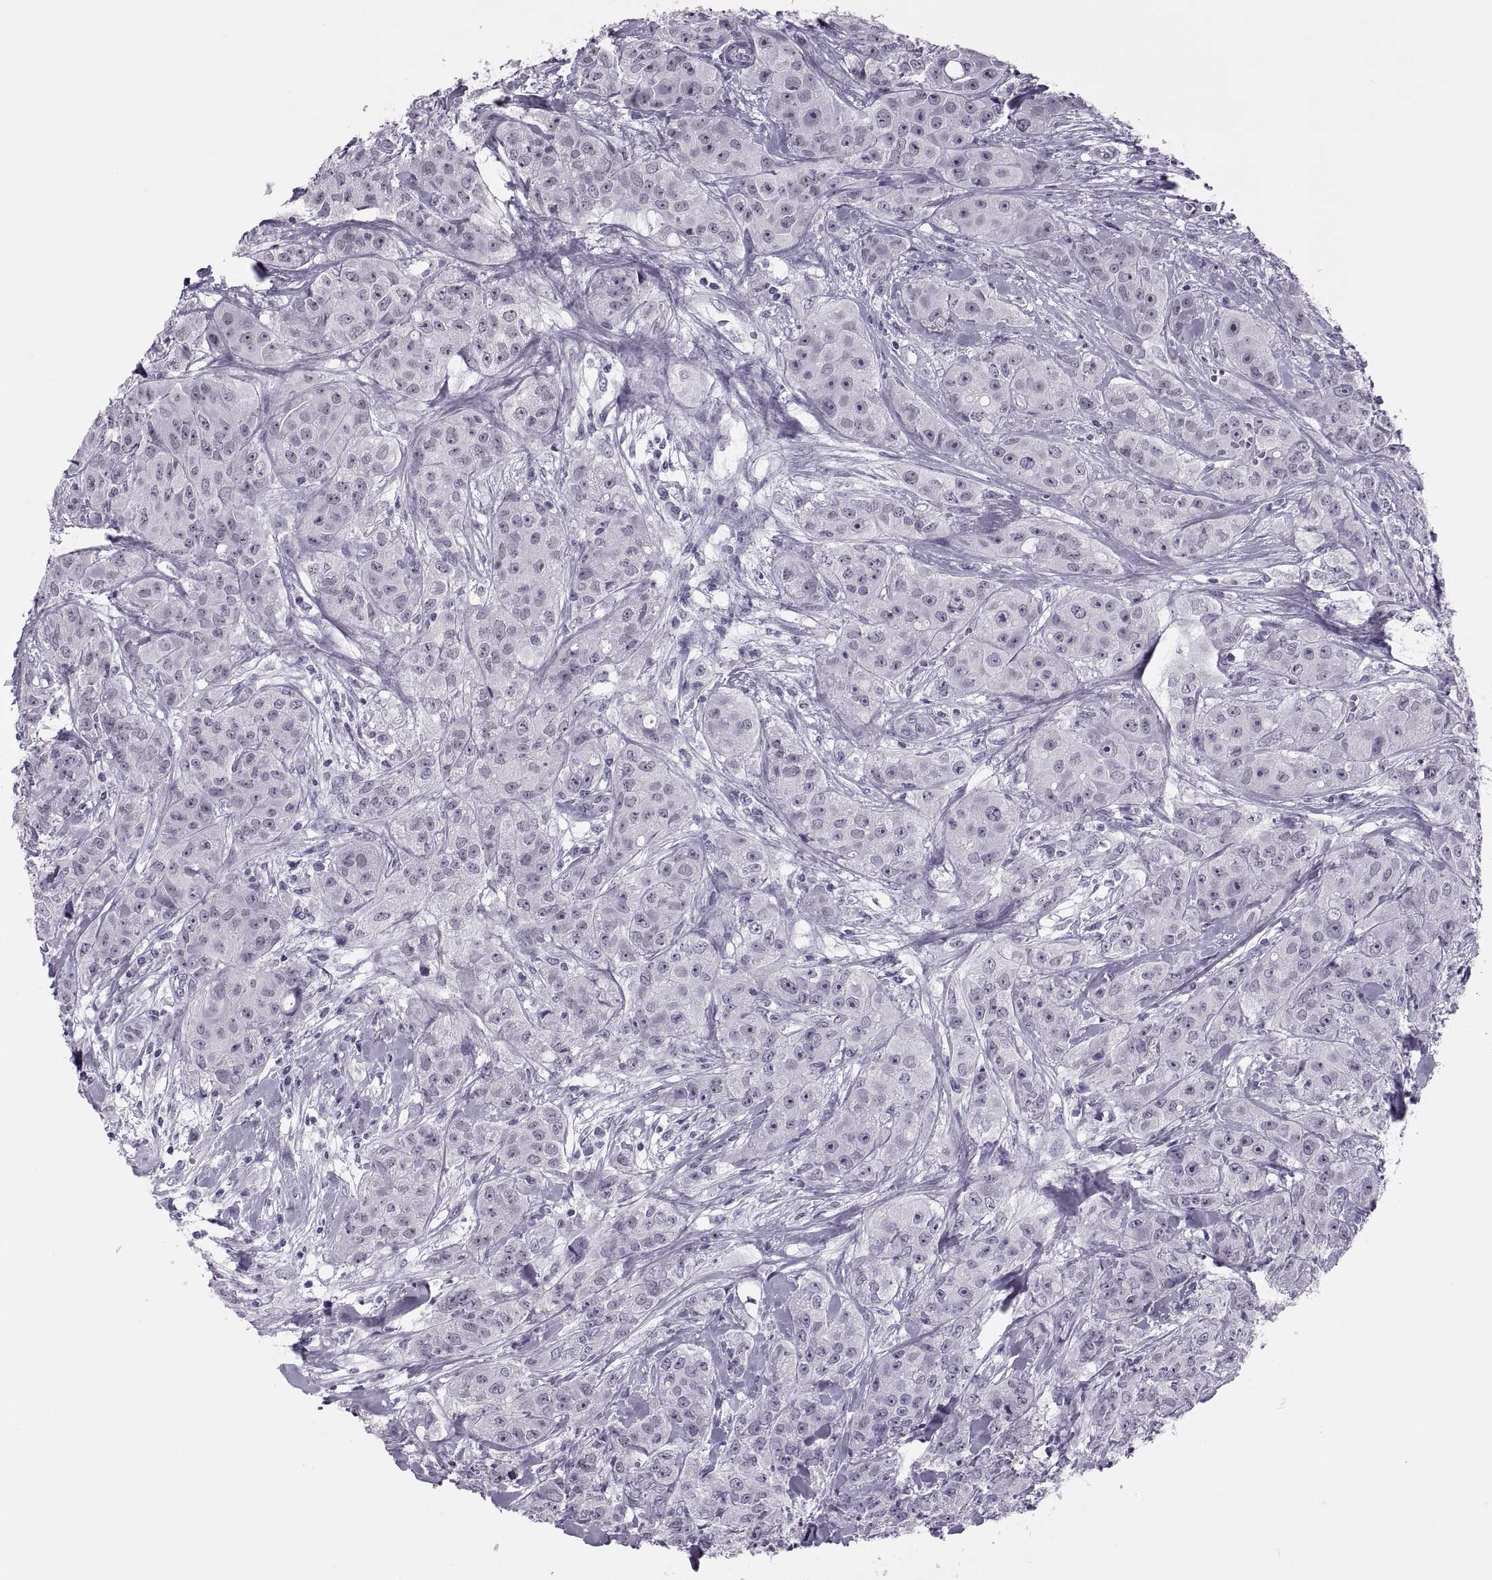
{"staining": {"intensity": "negative", "quantity": "none", "location": "none"}, "tissue": "breast cancer", "cell_type": "Tumor cells", "image_type": "cancer", "snomed": [{"axis": "morphology", "description": "Duct carcinoma"}, {"axis": "topography", "description": "Breast"}], "caption": "Breast invasive ductal carcinoma stained for a protein using immunohistochemistry displays no staining tumor cells.", "gene": "SYNGR4", "patient": {"sex": "female", "age": 43}}